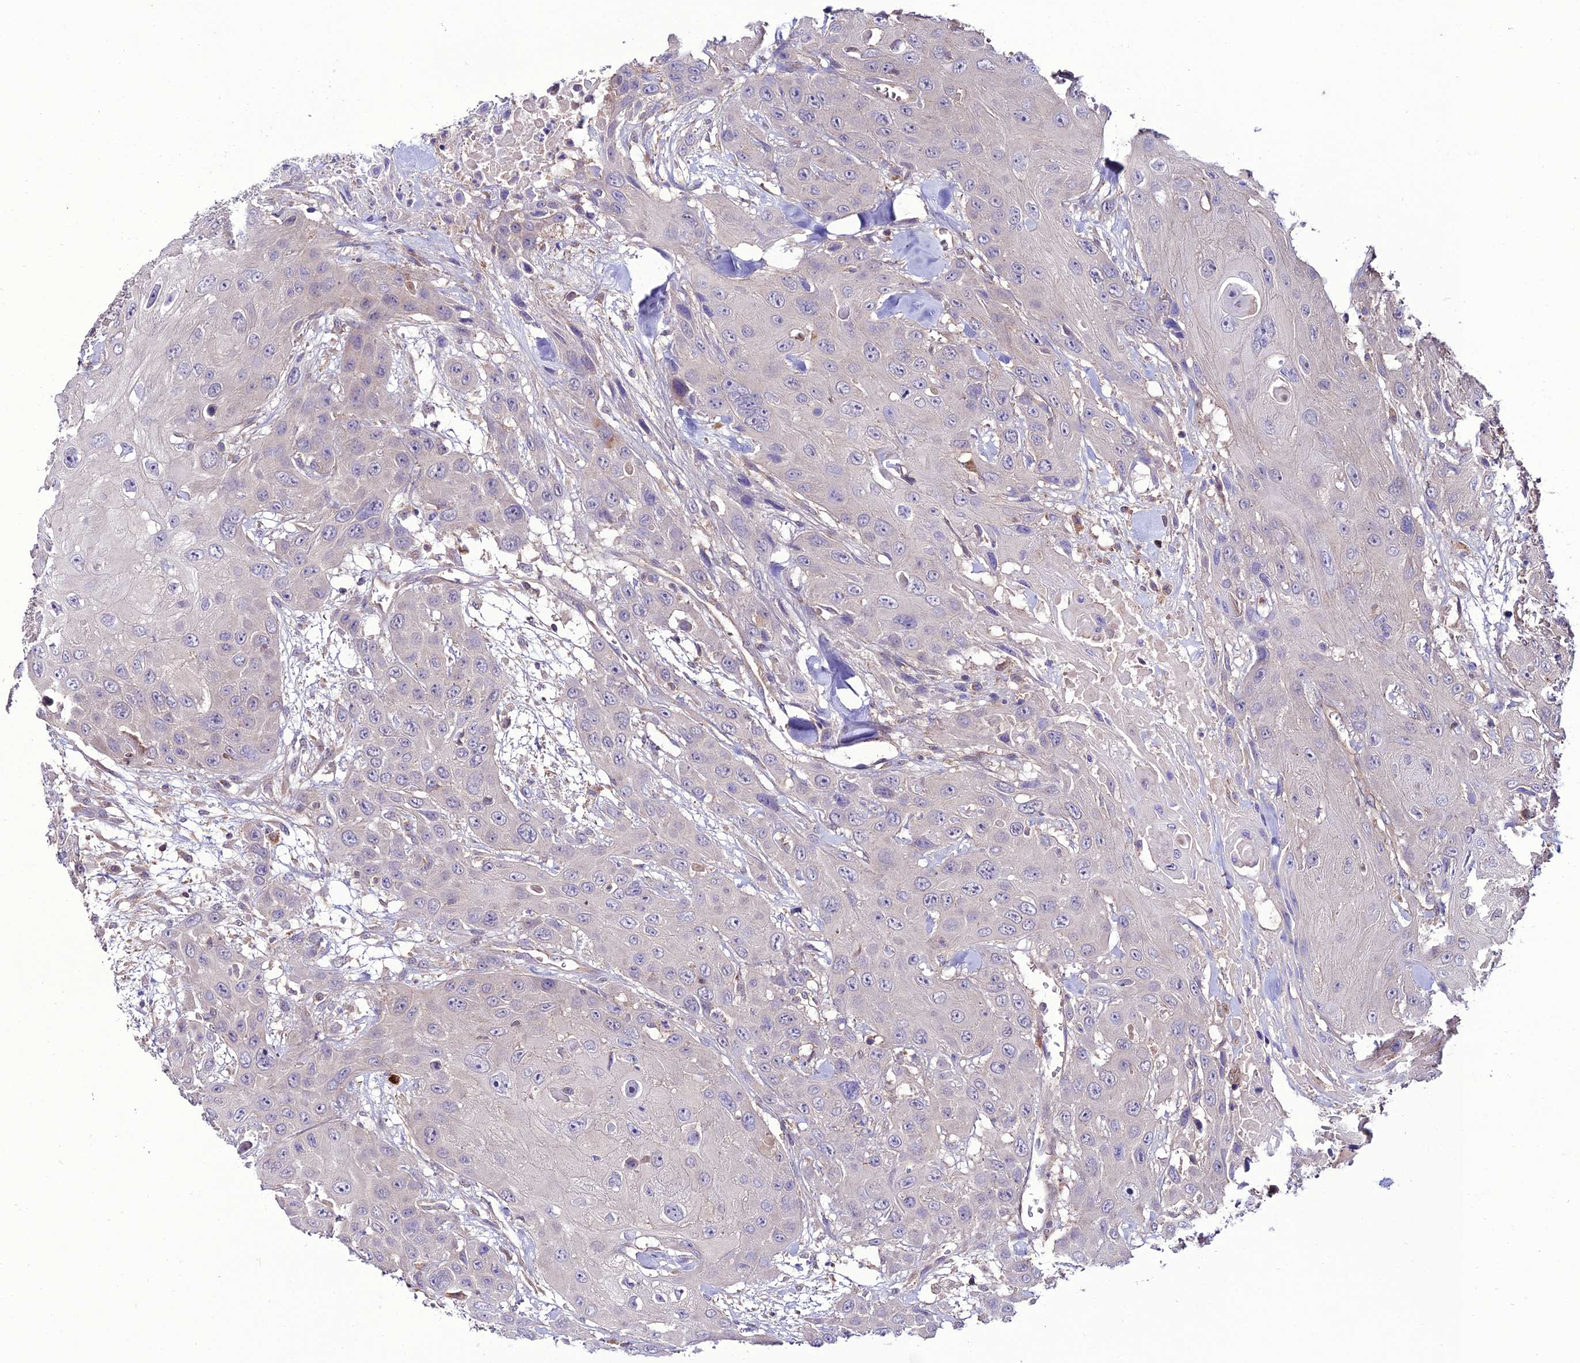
{"staining": {"intensity": "negative", "quantity": "none", "location": "none"}, "tissue": "head and neck cancer", "cell_type": "Tumor cells", "image_type": "cancer", "snomed": [{"axis": "morphology", "description": "Squamous cell carcinoma, NOS"}, {"axis": "topography", "description": "Head-Neck"}], "caption": "Tumor cells are negative for brown protein staining in head and neck cancer. (Brightfield microscopy of DAB (3,3'-diaminobenzidine) IHC at high magnification).", "gene": "PPIL3", "patient": {"sex": "male", "age": 81}}